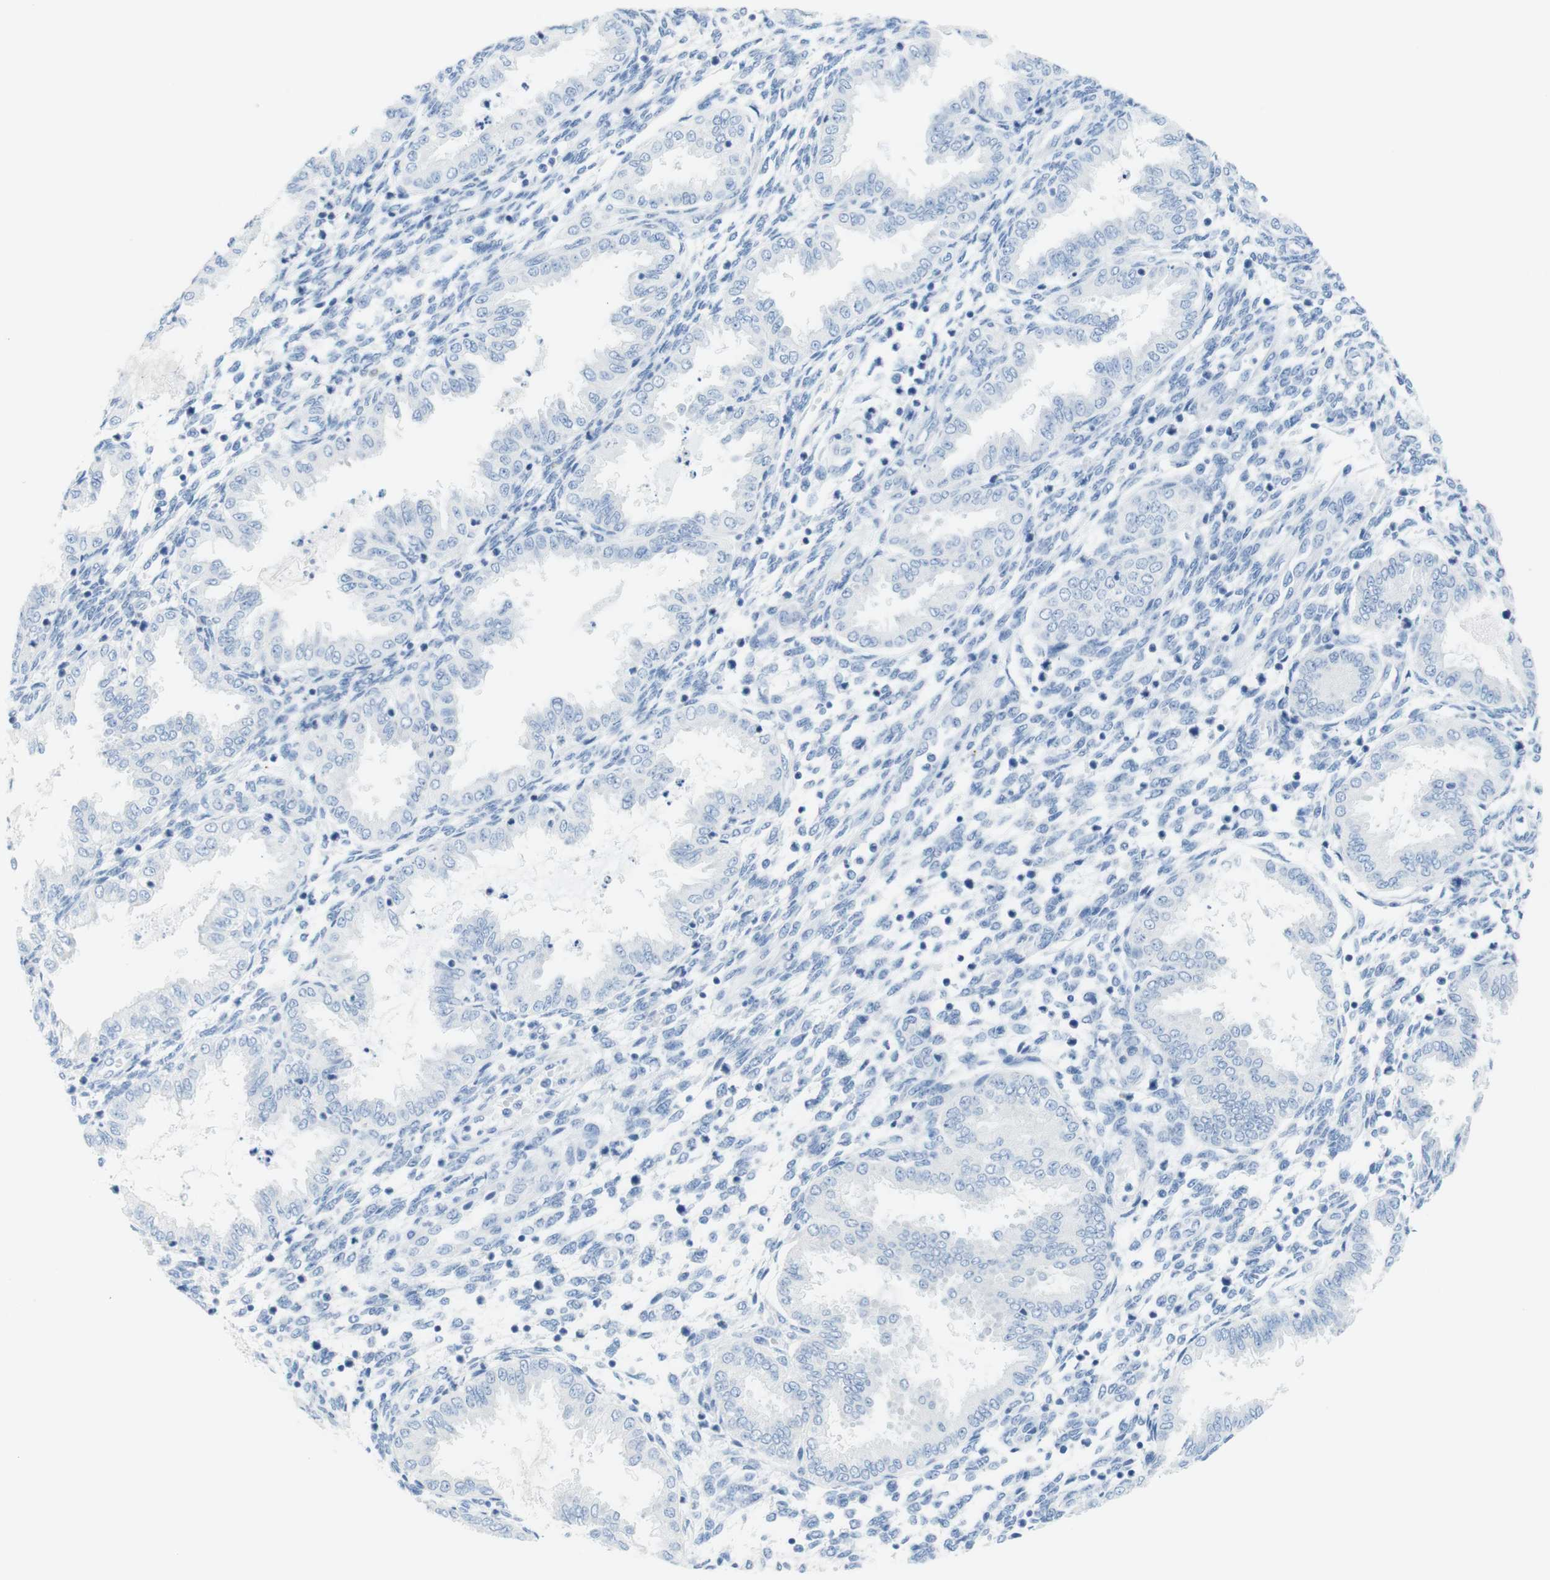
{"staining": {"intensity": "negative", "quantity": "none", "location": "none"}, "tissue": "endometrium", "cell_type": "Cells in endometrial stroma", "image_type": "normal", "snomed": [{"axis": "morphology", "description": "Normal tissue, NOS"}, {"axis": "topography", "description": "Endometrium"}], "caption": "High magnification brightfield microscopy of normal endometrium stained with DAB (brown) and counterstained with hematoxylin (blue): cells in endometrial stroma show no significant expression. (Stains: DAB IHC with hematoxylin counter stain, Microscopy: brightfield microscopy at high magnification).", "gene": "OPN1SW", "patient": {"sex": "female", "age": 33}}